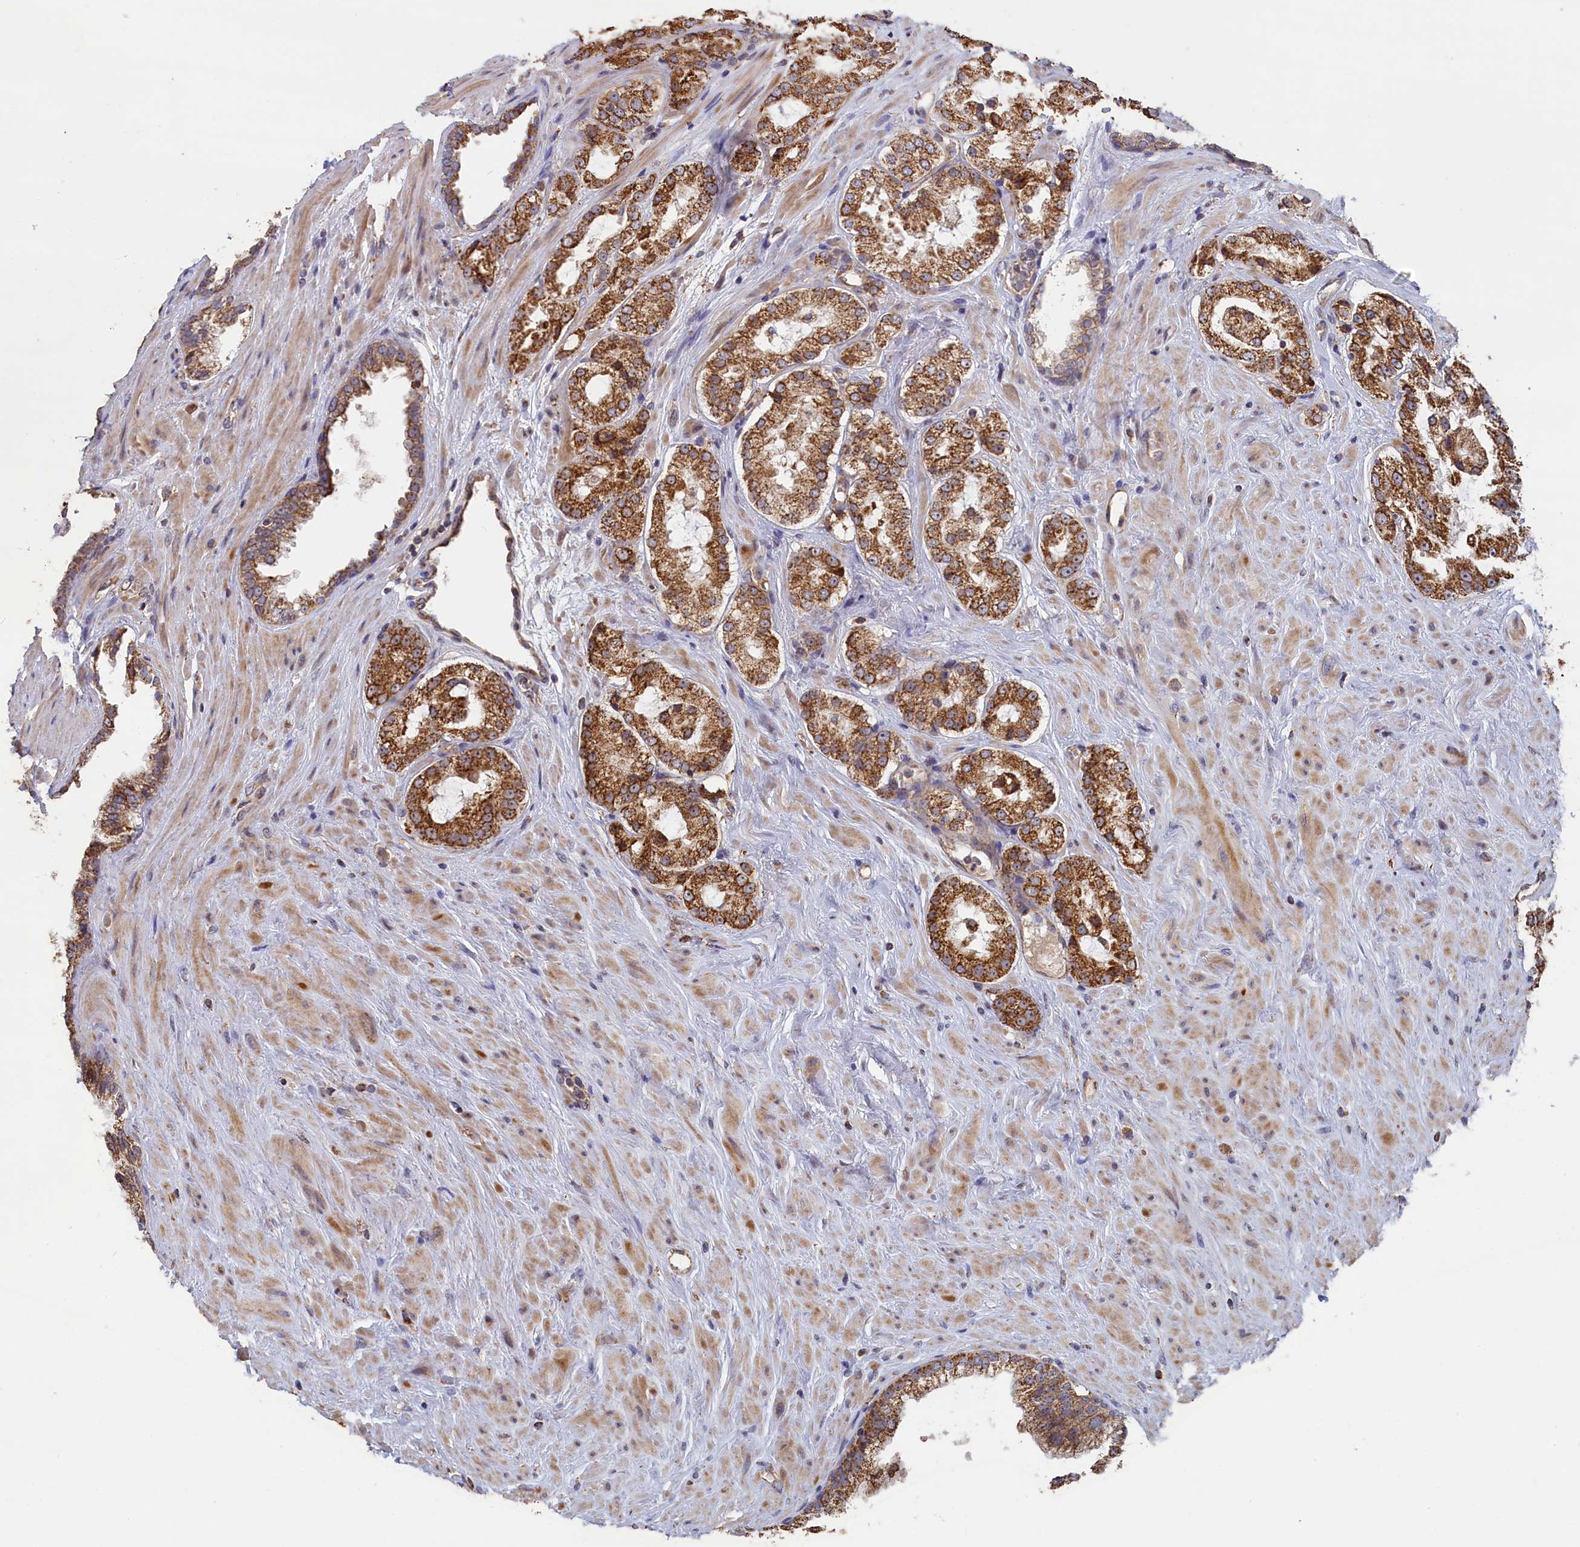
{"staining": {"intensity": "moderate", "quantity": ">75%", "location": "cytoplasmic/membranous"}, "tissue": "prostate cancer", "cell_type": "Tumor cells", "image_type": "cancer", "snomed": [{"axis": "morphology", "description": "Adenocarcinoma, High grade"}, {"axis": "topography", "description": "Prostate"}], "caption": "An immunohistochemistry (IHC) micrograph of neoplastic tissue is shown. Protein staining in brown highlights moderate cytoplasmic/membranous positivity in prostate cancer within tumor cells.", "gene": "ZNF816", "patient": {"sex": "male", "age": 73}}